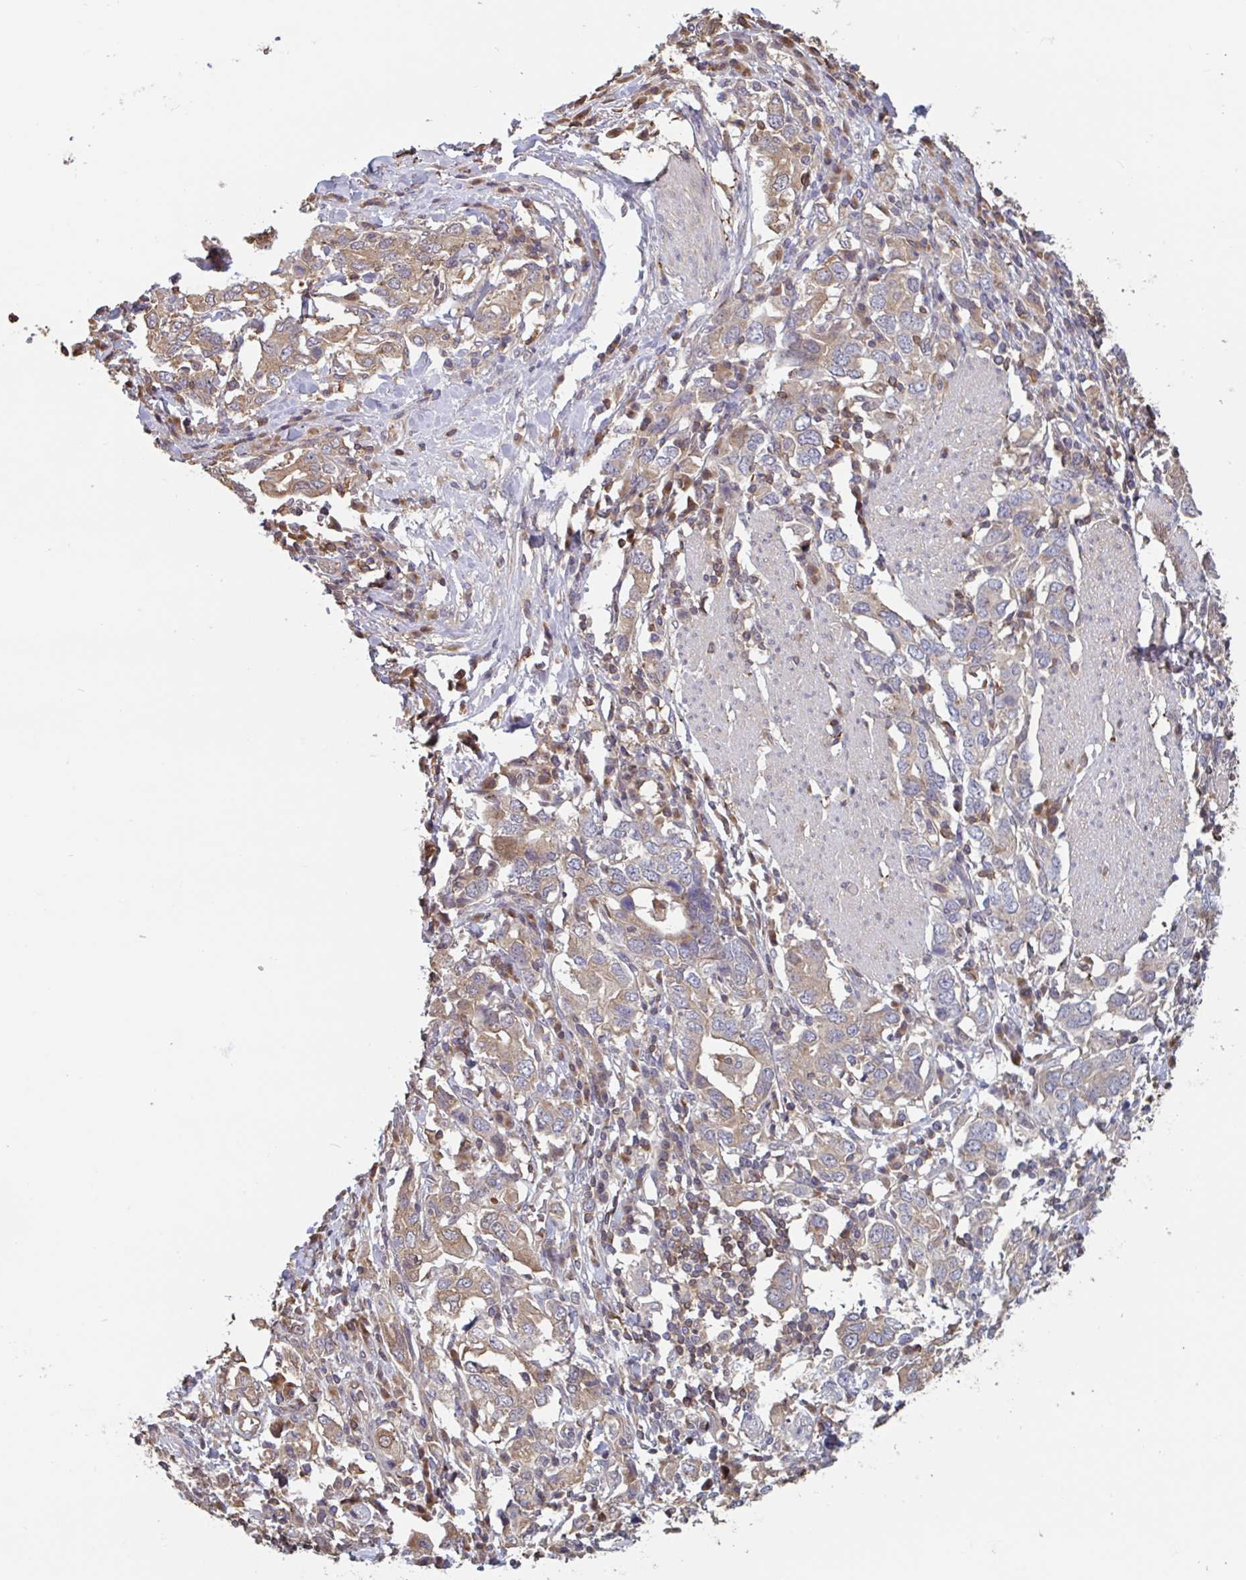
{"staining": {"intensity": "weak", "quantity": ">75%", "location": "cytoplasmic/membranous"}, "tissue": "stomach cancer", "cell_type": "Tumor cells", "image_type": "cancer", "snomed": [{"axis": "morphology", "description": "Adenocarcinoma, NOS"}, {"axis": "topography", "description": "Stomach, upper"}, {"axis": "topography", "description": "Stomach"}], "caption": "A histopathology image of human stomach adenocarcinoma stained for a protein shows weak cytoplasmic/membranous brown staining in tumor cells.", "gene": "OTOP2", "patient": {"sex": "male", "age": 62}}